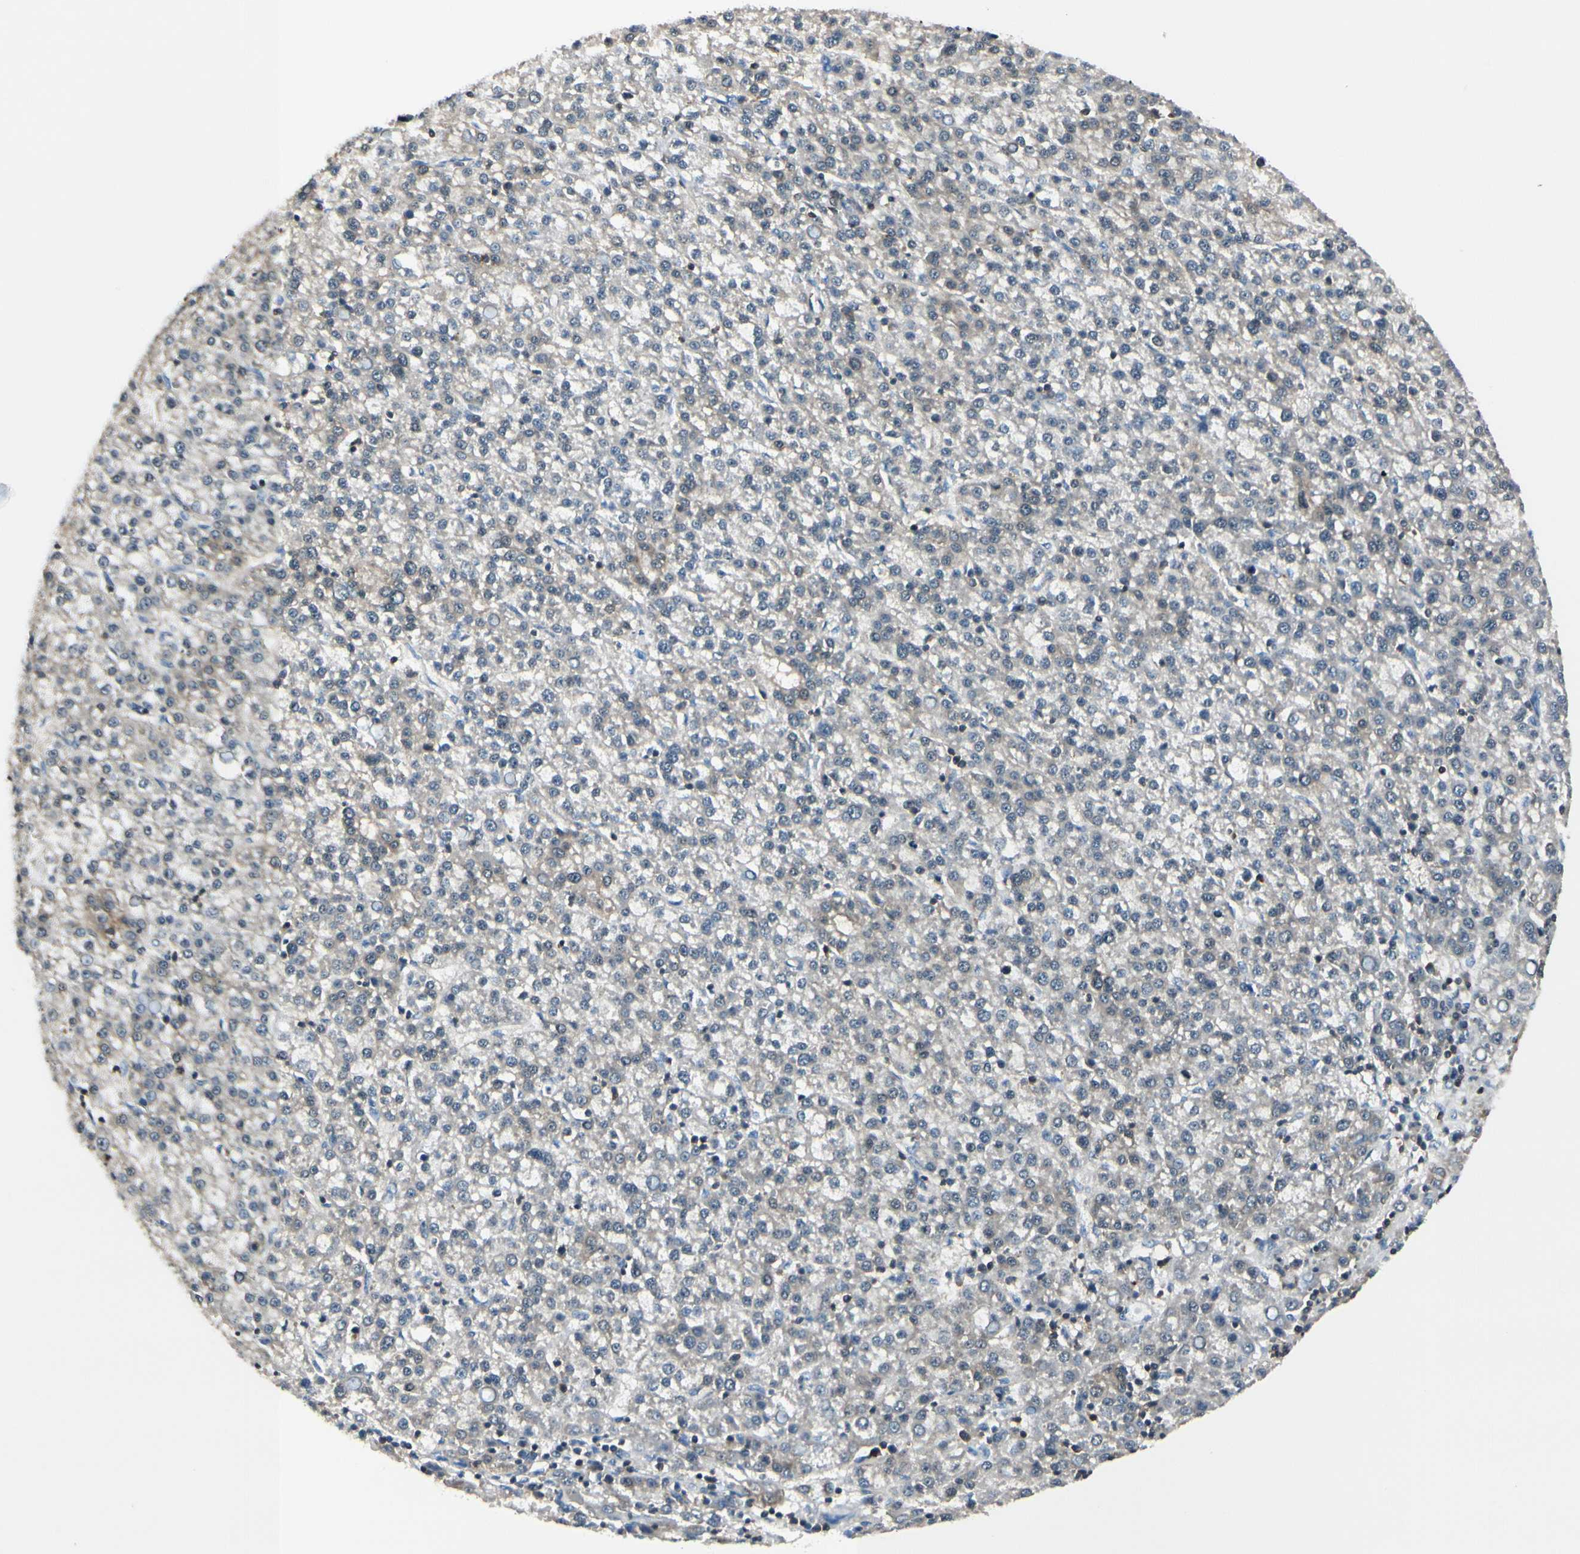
{"staining": {"intensity": "weak", "quantity": "<25%", "location": "cytoplasmic/membranous"}, "tissue": "liver cancer", "cell_type": "Tumor cells", "image_type": "cancer", "snomed": [{"axis": "morphology", "description": "Carcinoma, Hepatocellular, NOS"}, {"axis": "topography", "description": "Liver"}], "caption": "Immunohistochemistry photomicrograph of liver cancer stained for a protein (brown), which exhibits no expression in tumor cells. (Brightfield microscopy of DAB immunohistochemistry at high magnification).", "gene": "SLC9A3R1", "patient": {"sex": "female", "age": 58}}